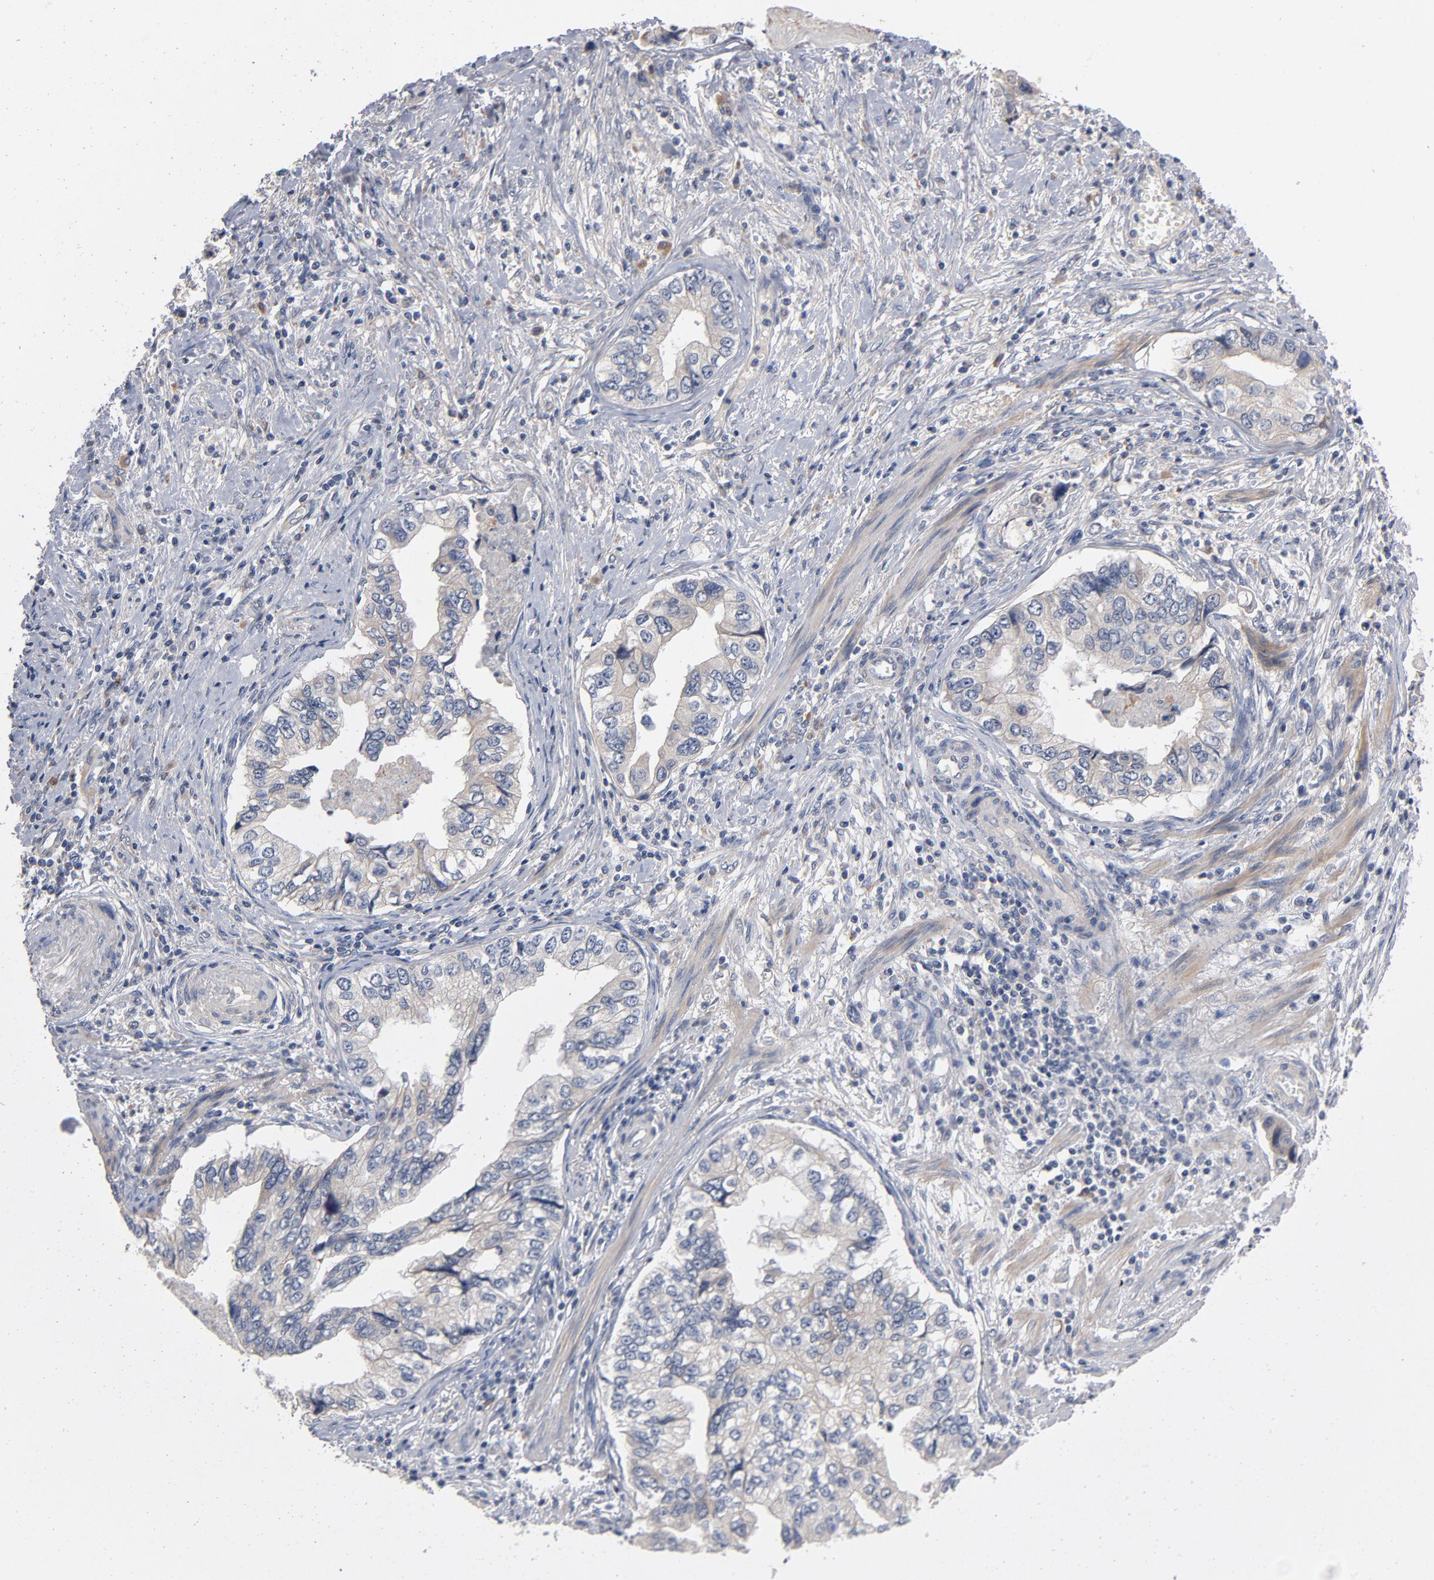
{"staining": {"intensity": "weak", "quantity": "25%-75%", "location": "cytoplasmic/membranous"}, "tissue": "stomach cancer", "cell_type": "Tumor cells", "image_type": "cancer", "snomed": [{"axis": "morphology", "description": "Adenocarcinoma, NOS"}, {"axis": "topography", "description": "Pancreas"}, {"axis": "topography", "description": "Stomach, upper"}], "caption": "An image of stomach cancer (adenocarcinoma) stained for a protein shows weak cytoplasmic/membranous brown staining in tumor cells.", "gene": "CCDC134", "patient": {"sex": "male", "age": 77}}